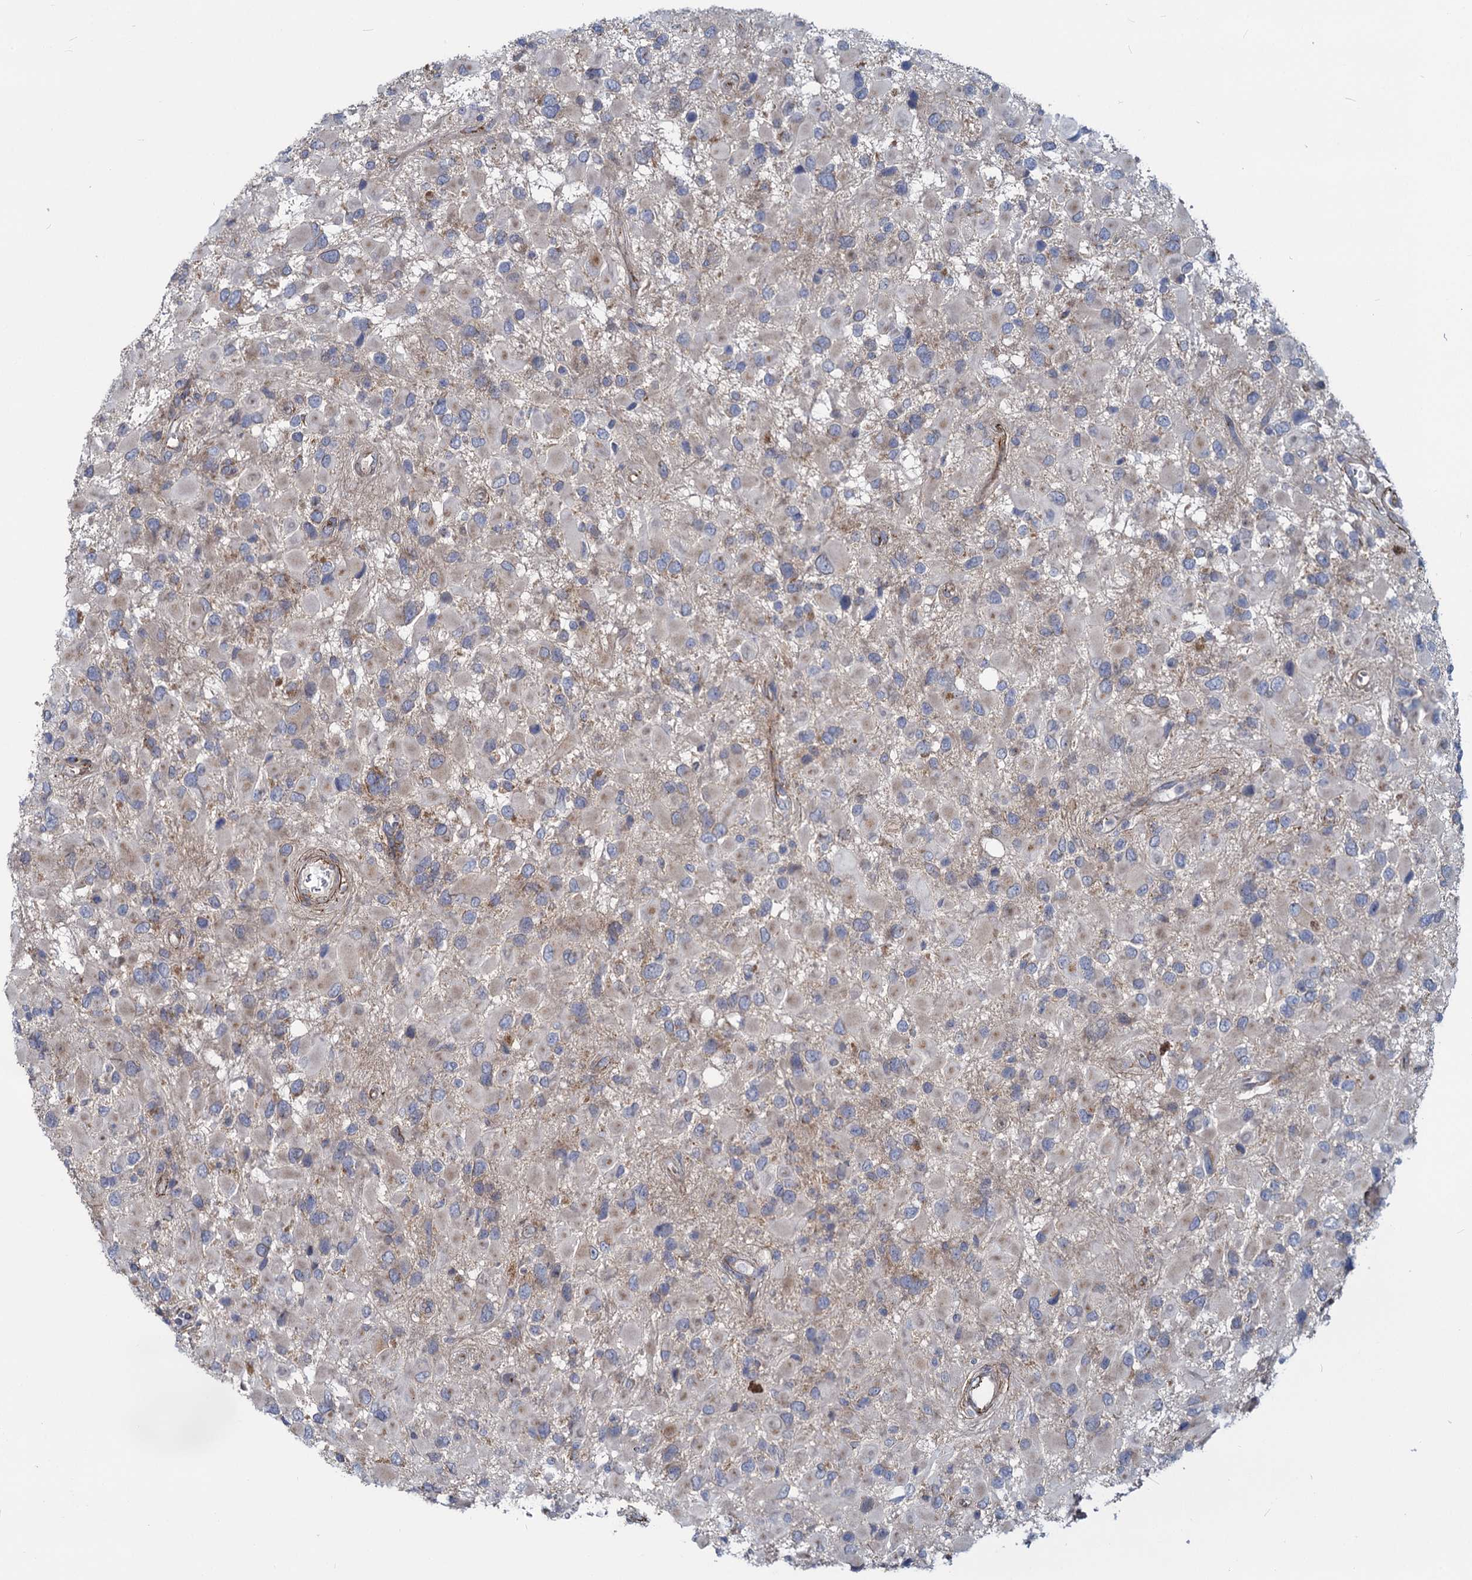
{"staining": {"intensity": "negative", "quantity": "none", "location": "none"}, "tissue": "glioma", "cell_type": "Tumor cells", "image_type": "cancer", "snomed": [{"axis": "morphology", "description": "Glioma, malignant, High grade"}, {"axis": "topography", "description": "Brain"}], "caption": "Immunohistochemical staining of human glioma shows no significant expression in tumor cells. Nuclei are stained in blue.", "gene": "ADCY2", "patient": {"sex": "male", "age": 53}}